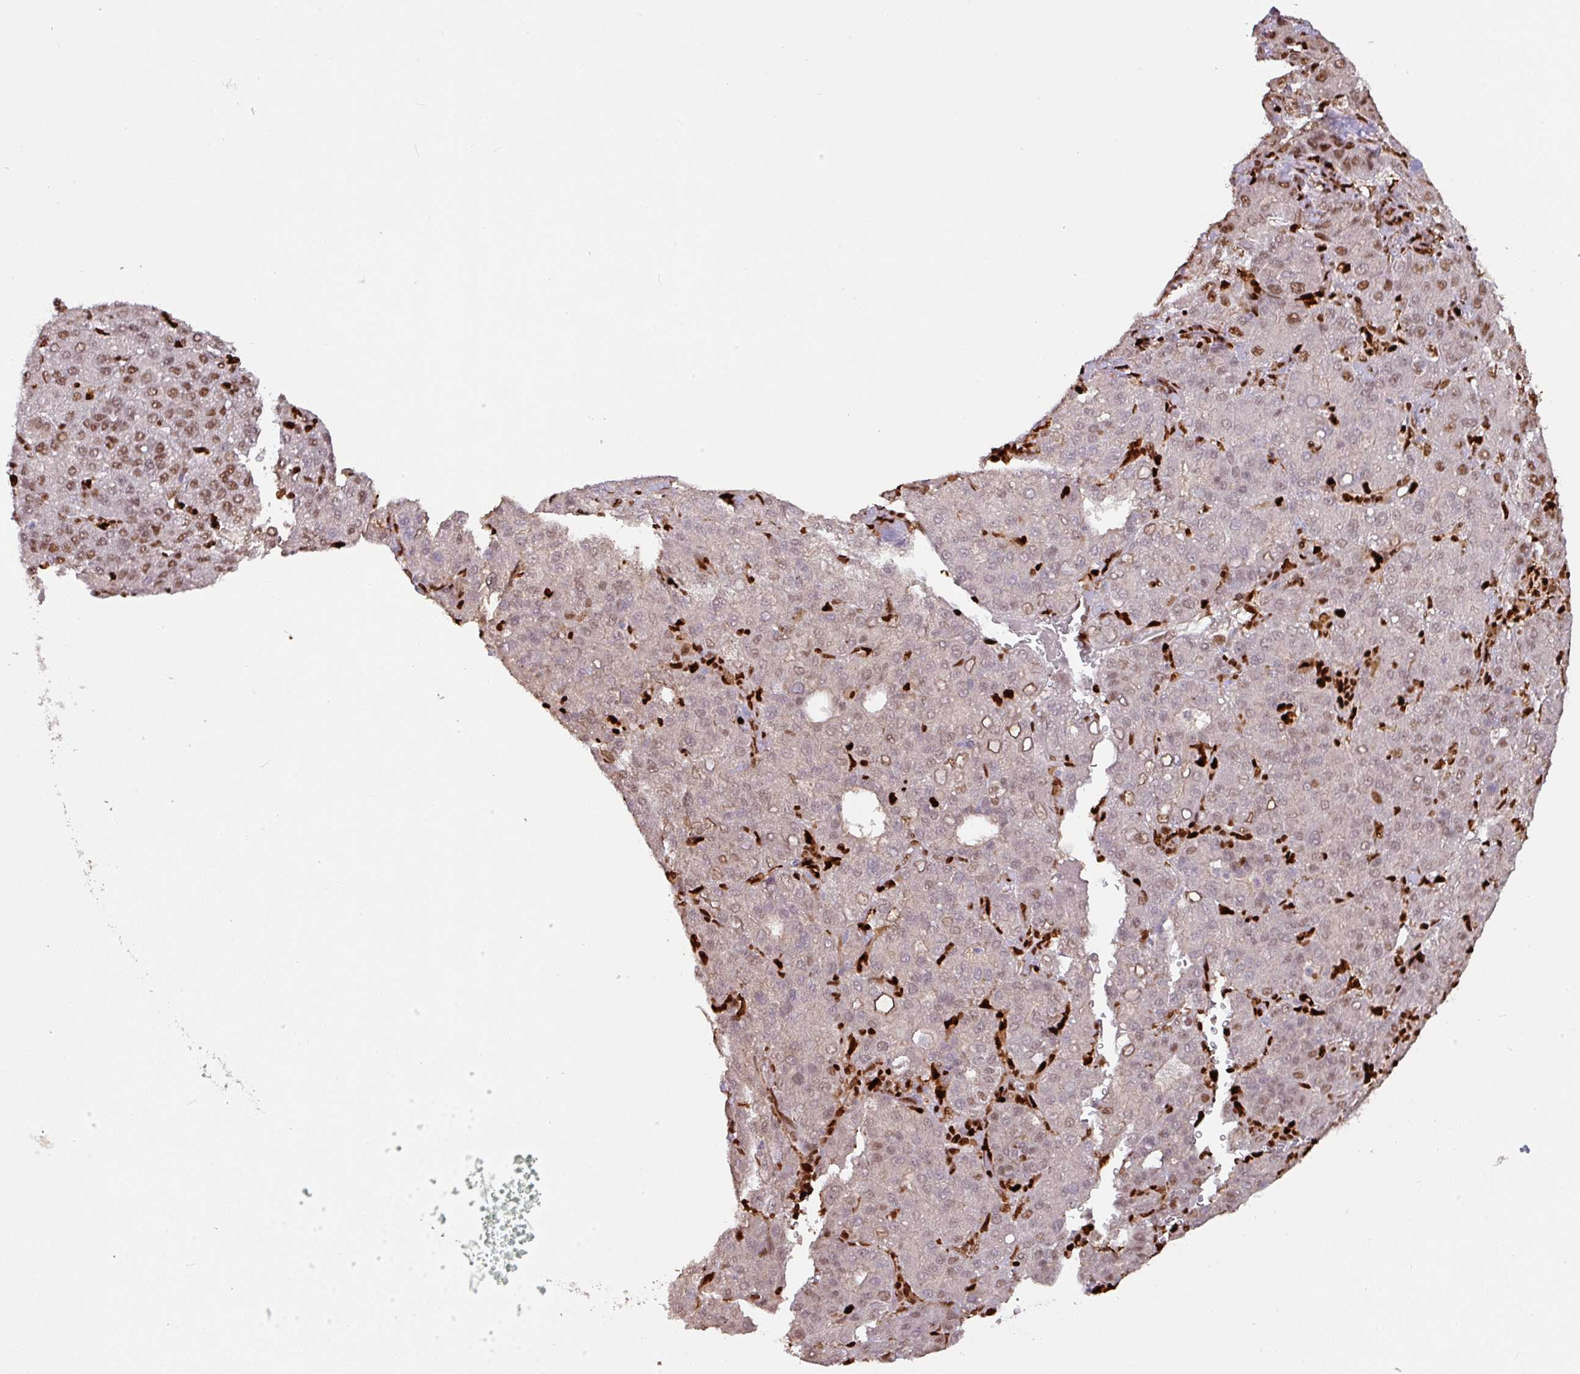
{"staining": {"intensity": "moderate", "quantity": "25%-75%", "location": "nuclear"}, "tissue": "liver cancer", "cell_type": "Tumor cells", "image_type": "cancer", "snomed": [{"axis": "morphology", "description": "Carcinoma, Hepatocellular, NOS"}, {"axis": "topography", "description": "Liver"}], "caption": "Liver cancer stained with a brown dye exhibits moderate nuclear positive expression in approximately 25%-75% of tumor cells.", "gene": "SAMHD1", "patient": {"sex": "male", "age": 65}}